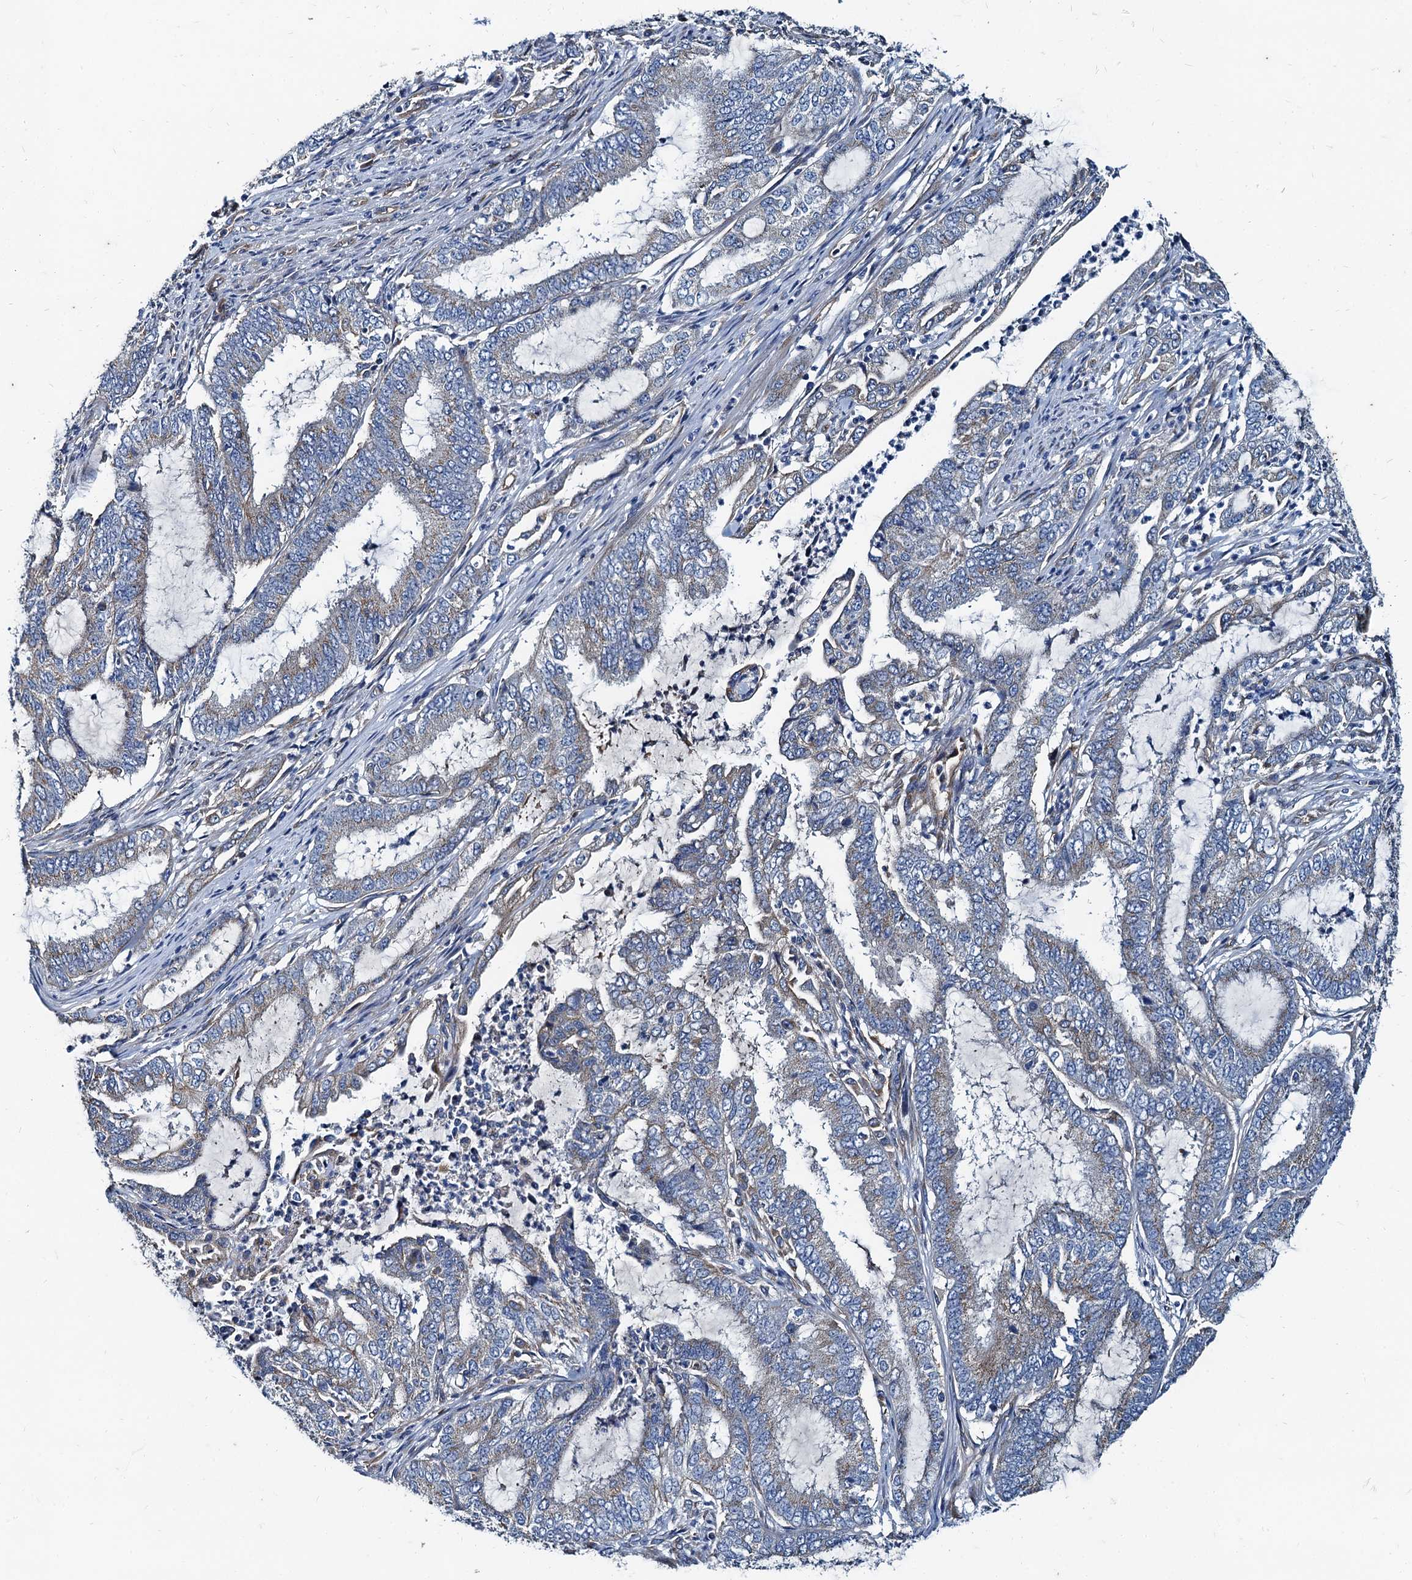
{"staining": {"intensity": "negative", "quantity": "none", "location": "none"}, "tissue": "endometrial cancer", "cell_type": "Tumor cells", "image_type": "cancer", "snomed": [{"axis": "morphology", "description": "Adenocarcinoma, NOS"}, {"axis": "topography", "description": "Endometrium"}], "caption": "Human endometrial adenocarcinoma stained for a protein using immunohistochemistry exhibits no staining in tumor cells.", "gene": "NGRN", "patient": {"sex": "female", "age": 51}}